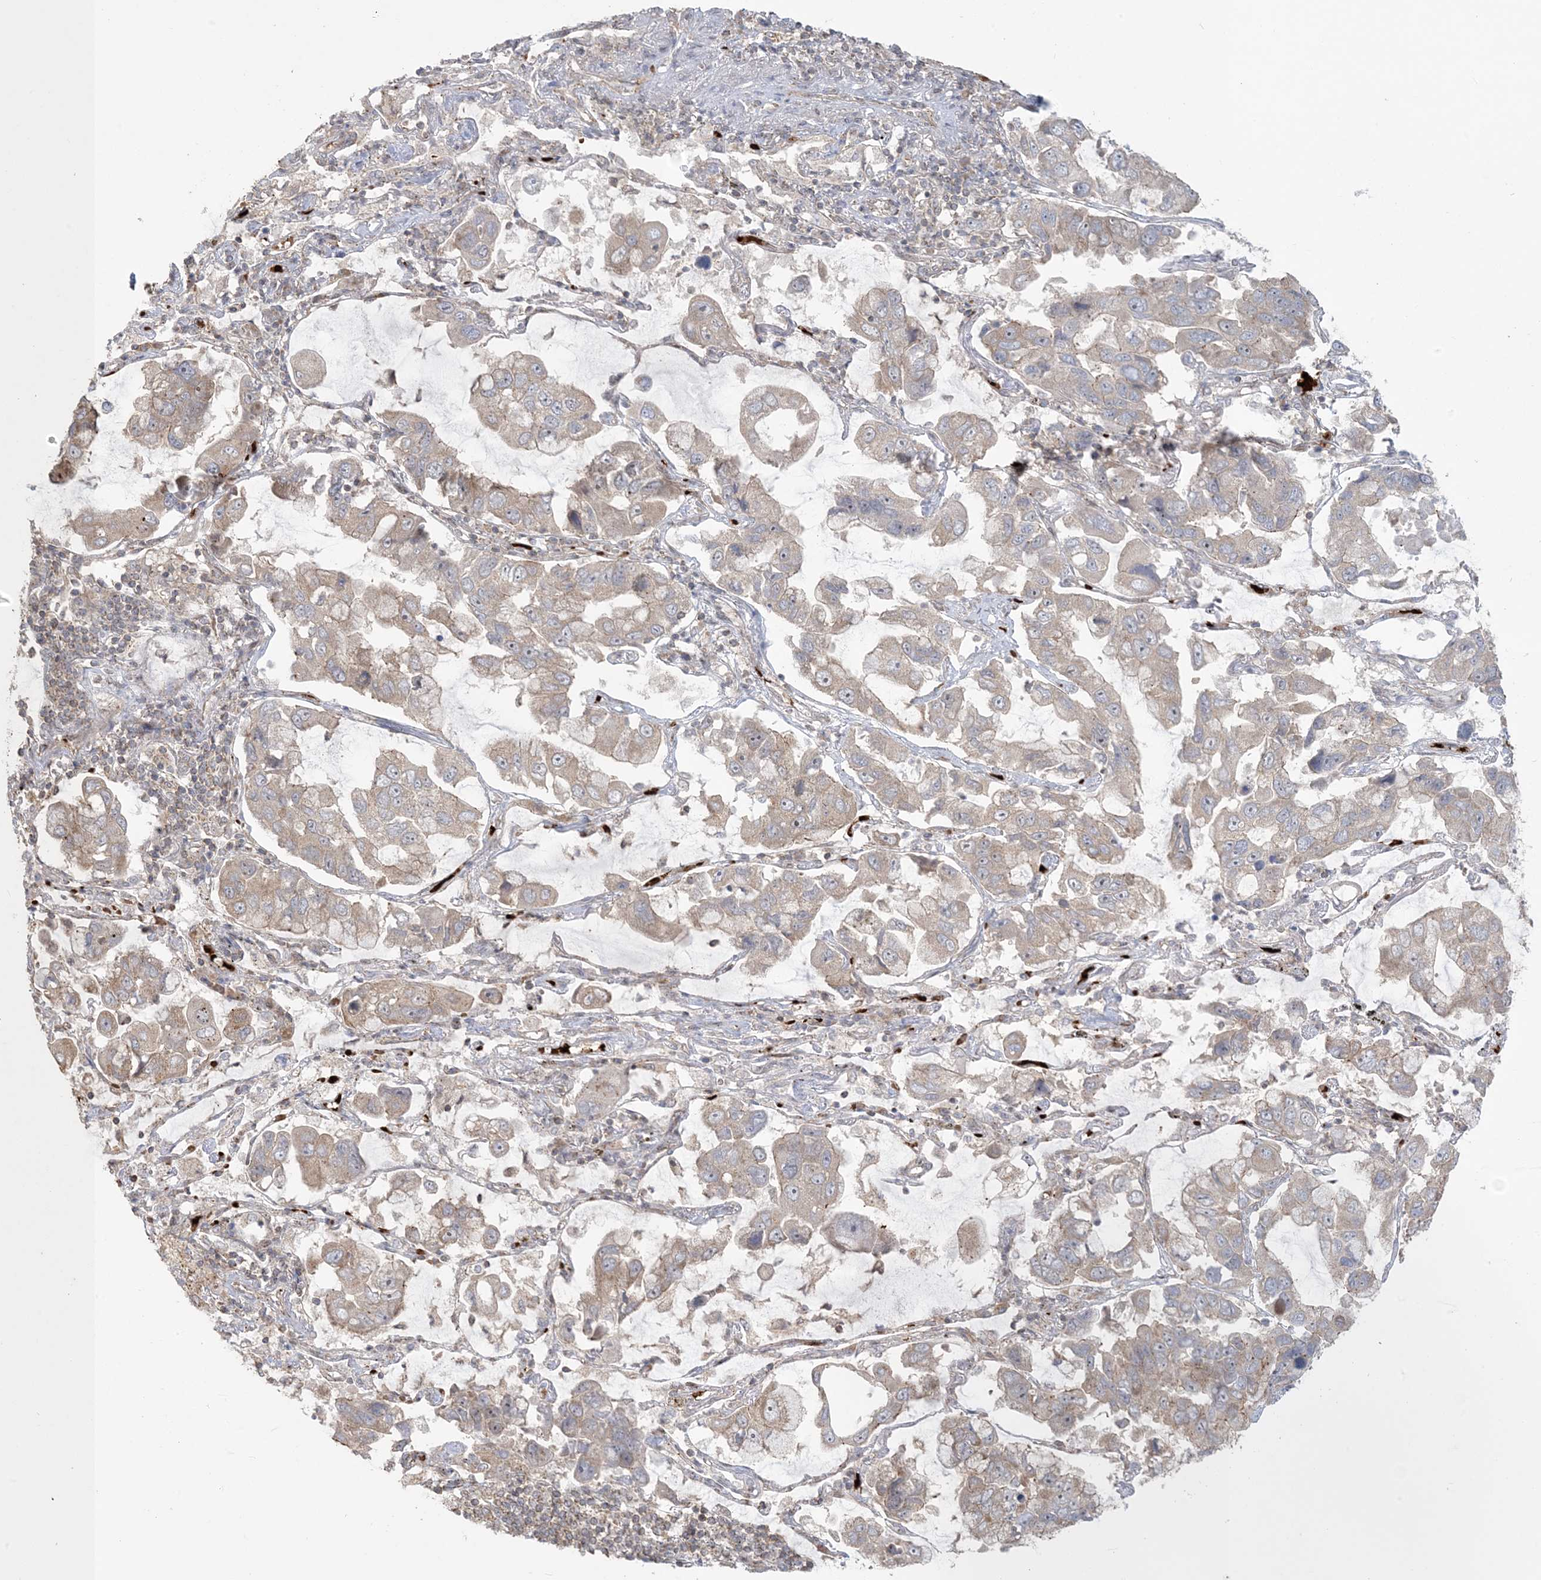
{"staining": {"intensity": "weak", "quantity": "25%-75%", "location": "cytoplasmic/membranous"}, "tissue": "lung cancer", "cell_type": "Tumor cells", "image_type": "cancer", "snomed": [{"axis": "morphology", "description": "Adenocarcinoma, NOS"}, {"axis": "topography", "description": "Lung"}], "caption": "This photomicrograph reveals immunohistochemistry staining of lung adenocarcinoma, with low weak cytoplasmic/membranous positivity in approximately 25%-75% of tumor cells.", "gene": "ABCF3", "patient": {"sex": "male", "age": 64}}